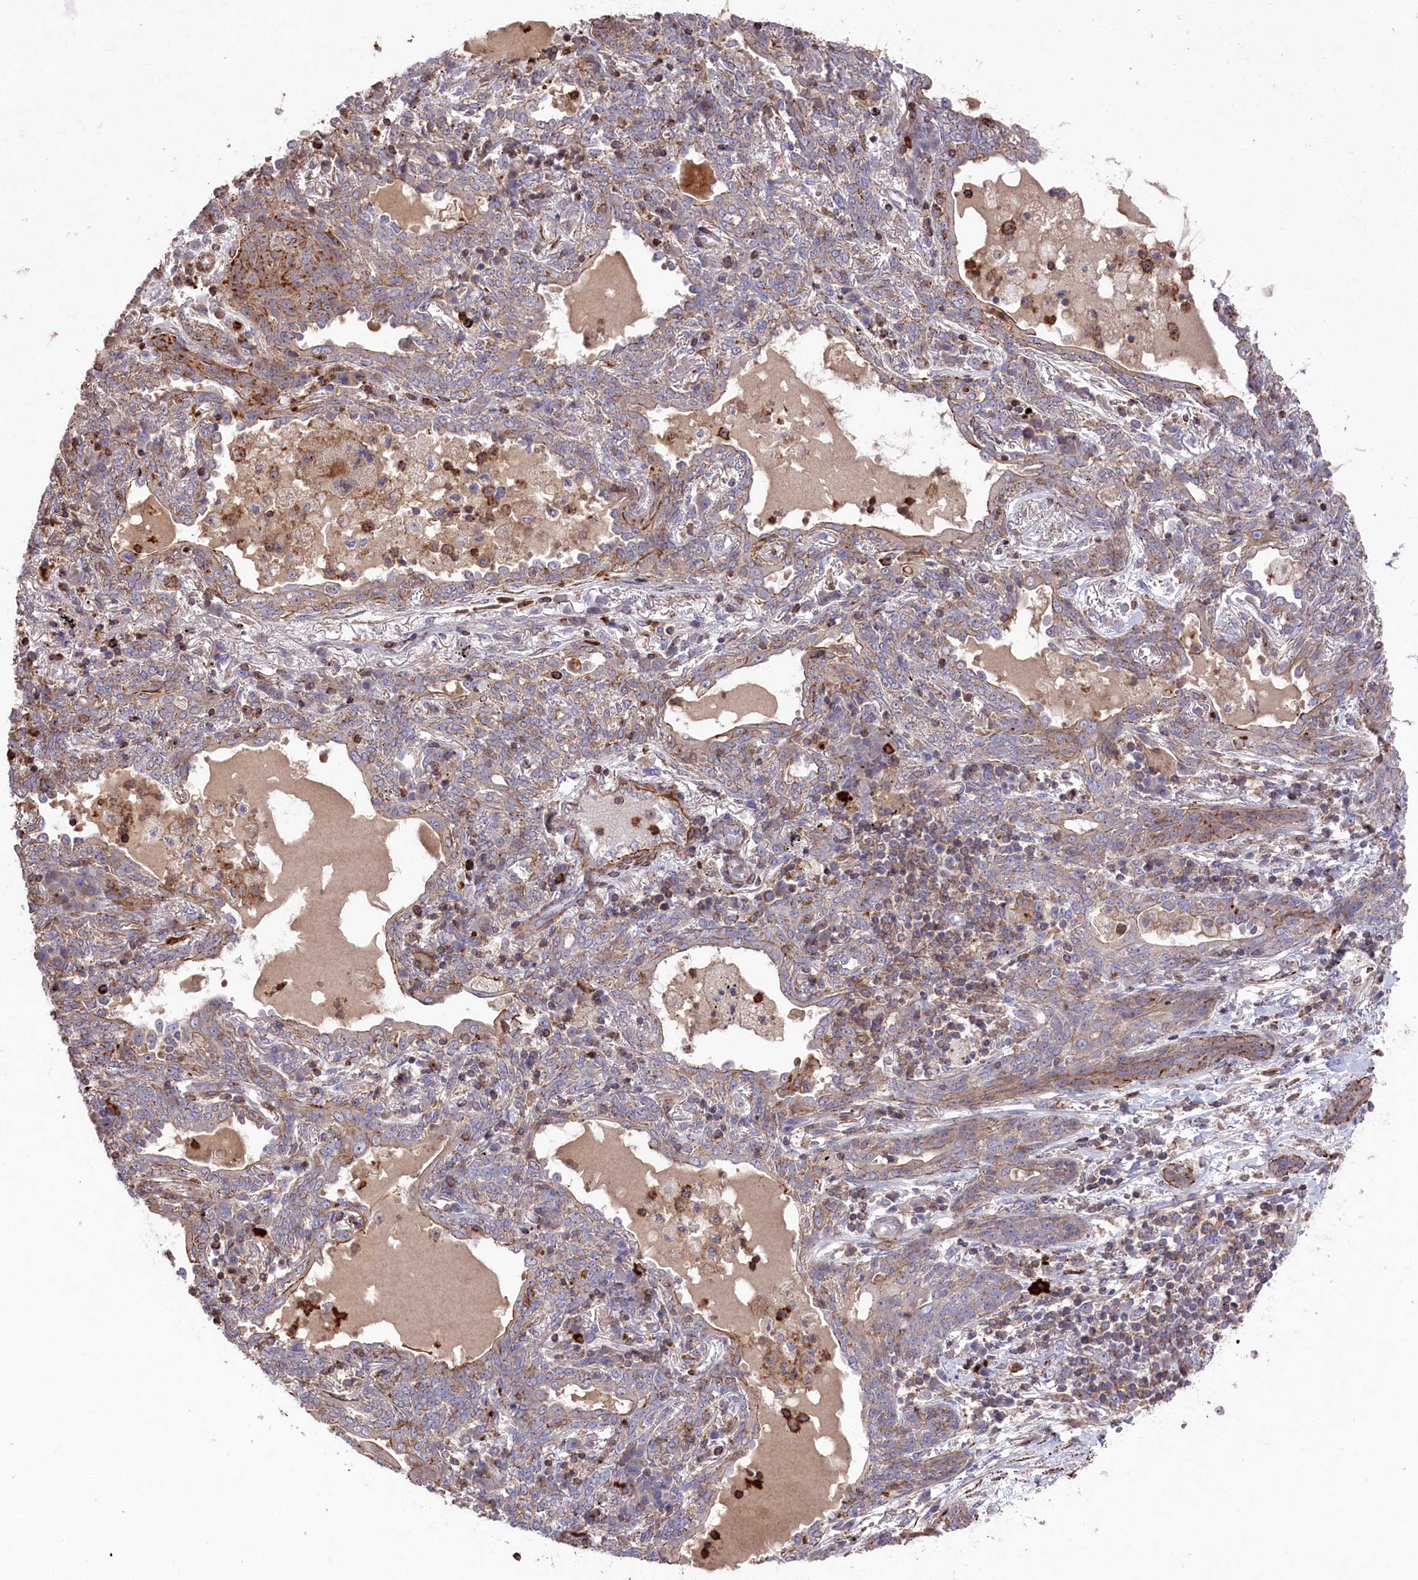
{"staining": {"intensity": "weak", "quantity": "<25%", "location": "cytoplasmic/membranous"}, "tissue": "lung cancer", "cell_type": "Tumor cells", "image_type": "cancer", "snomed": [{"axis": "morphology", "description": "Squamous cell carcinoma, NOS"}, {"axis": "topography", "description": "Lung"}], "caption": "Lung squamous cell carcinoma was stained to show a protein in brown. There is no significant staining in tumor cells.", "gene": "RAPSN", "patient": {"sex": "female", "age": 70}}